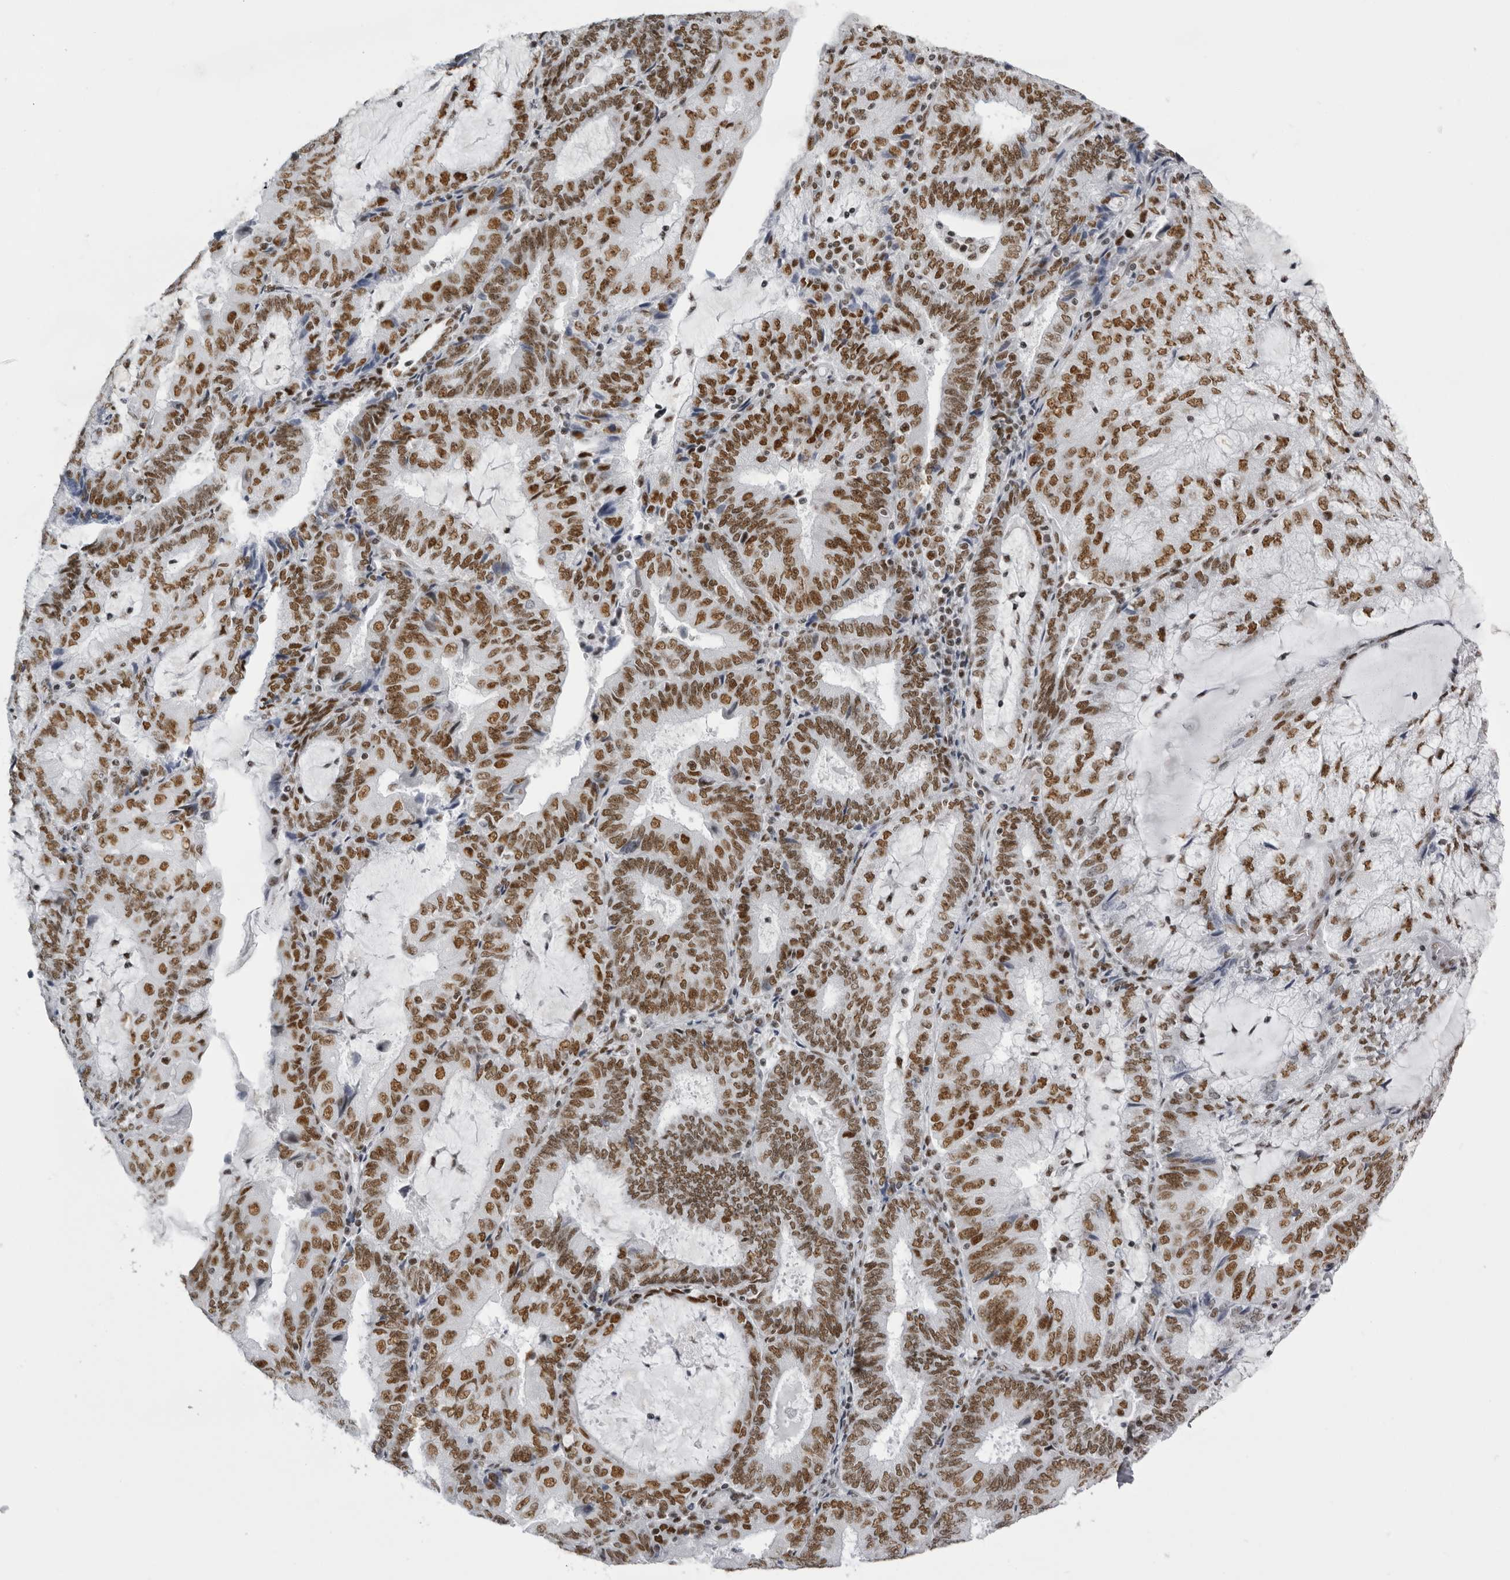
{"staining": {"intensity": "strong", "quantity": ">75%", "location": "nuclear"}, "tissue": "endometrial cancer", "cell_type": "Tumor cells", "image_type": "cancer", "snomed": [{"axis": "morphology", "description": "Adenocarcinoma, NOS"}, {"axis": "topography", "description": "Endometrium"}], "caption": "The photomicrograph exhibits staining of adenocarcinoma (endometrial), revealing strong nuclear protein staining (brown color) within tumor cells.", "gene": "DHX9", "patient": {"sex": "female", "age": 81}}